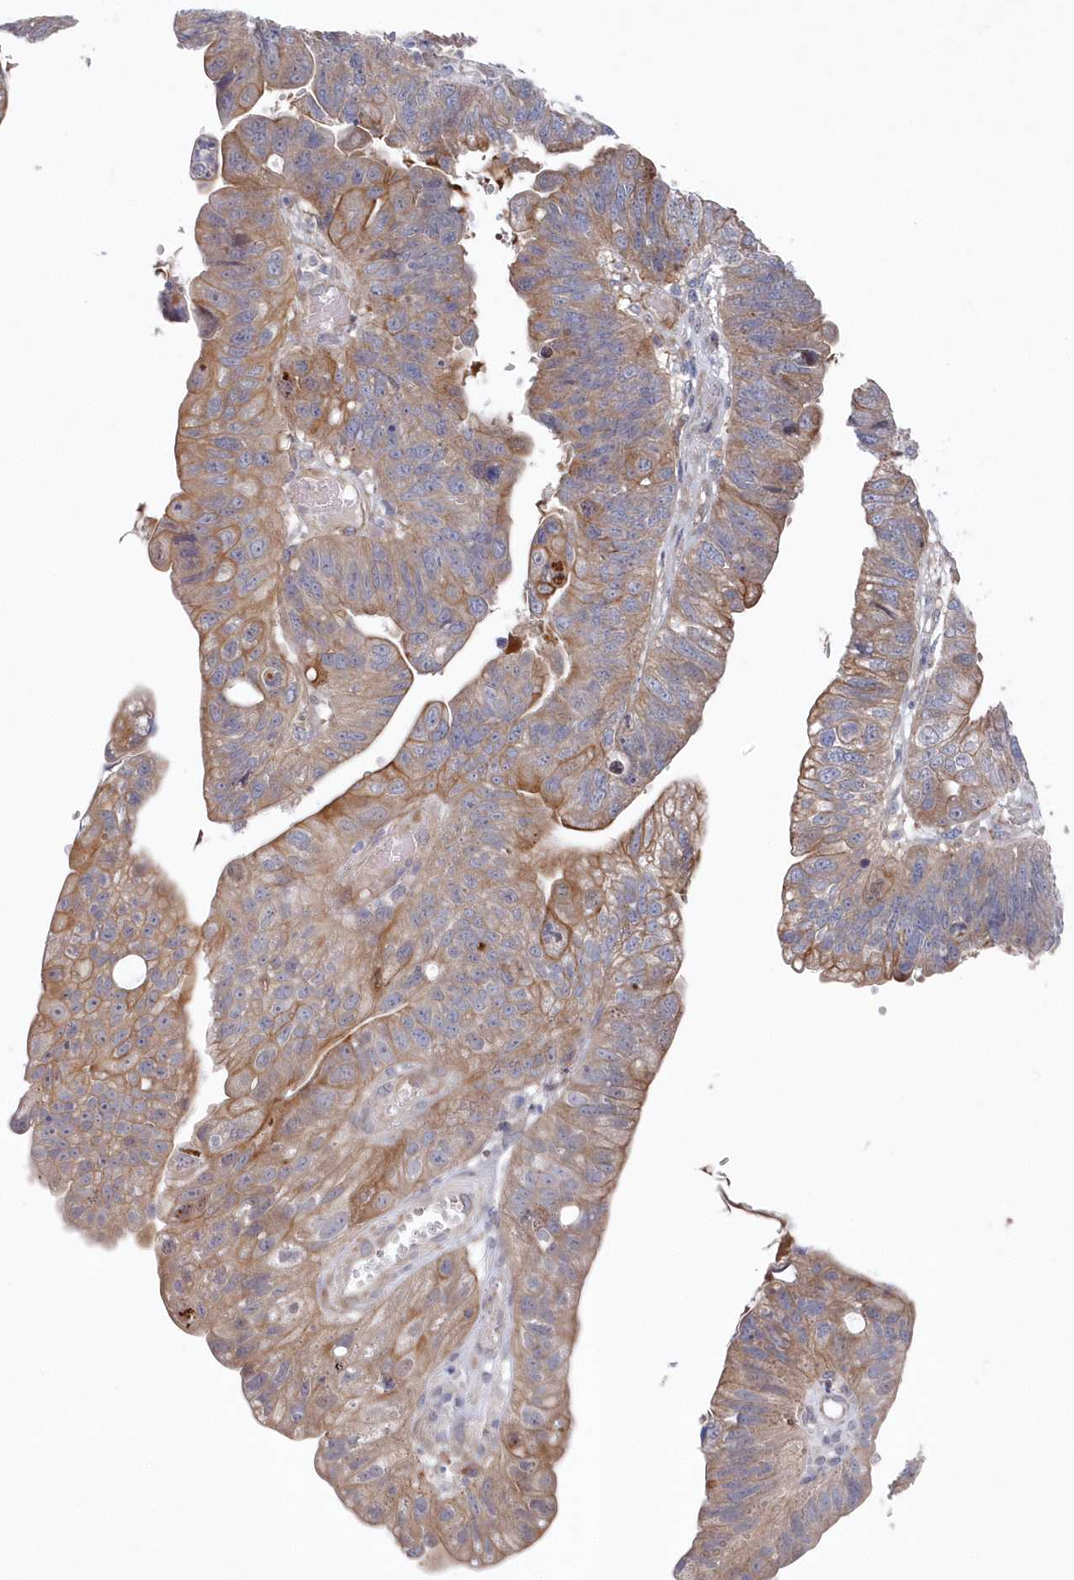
{"staining": {"intensity": "moderate", "quantity": ">75%", "location": "cytoplasmic/membranous"}, "tissue": "stomach cancer", "cell_type": "Tumor cells", "image_type": "cancer", "snomed": [{"axis": "morphology", "description": "Adenocarcinoma, NOS"}, {"axis": "topography", "description": "Stomach"}], "caption": "Protein expression analysis of human stomach cancer (adenocarcinoma) reveals moderate cytoplasmic/membranous positivity in approximately >75% of tumor cells.", "gene": "KIAA1586", "patient": {"sex": "male", "age": 59}}